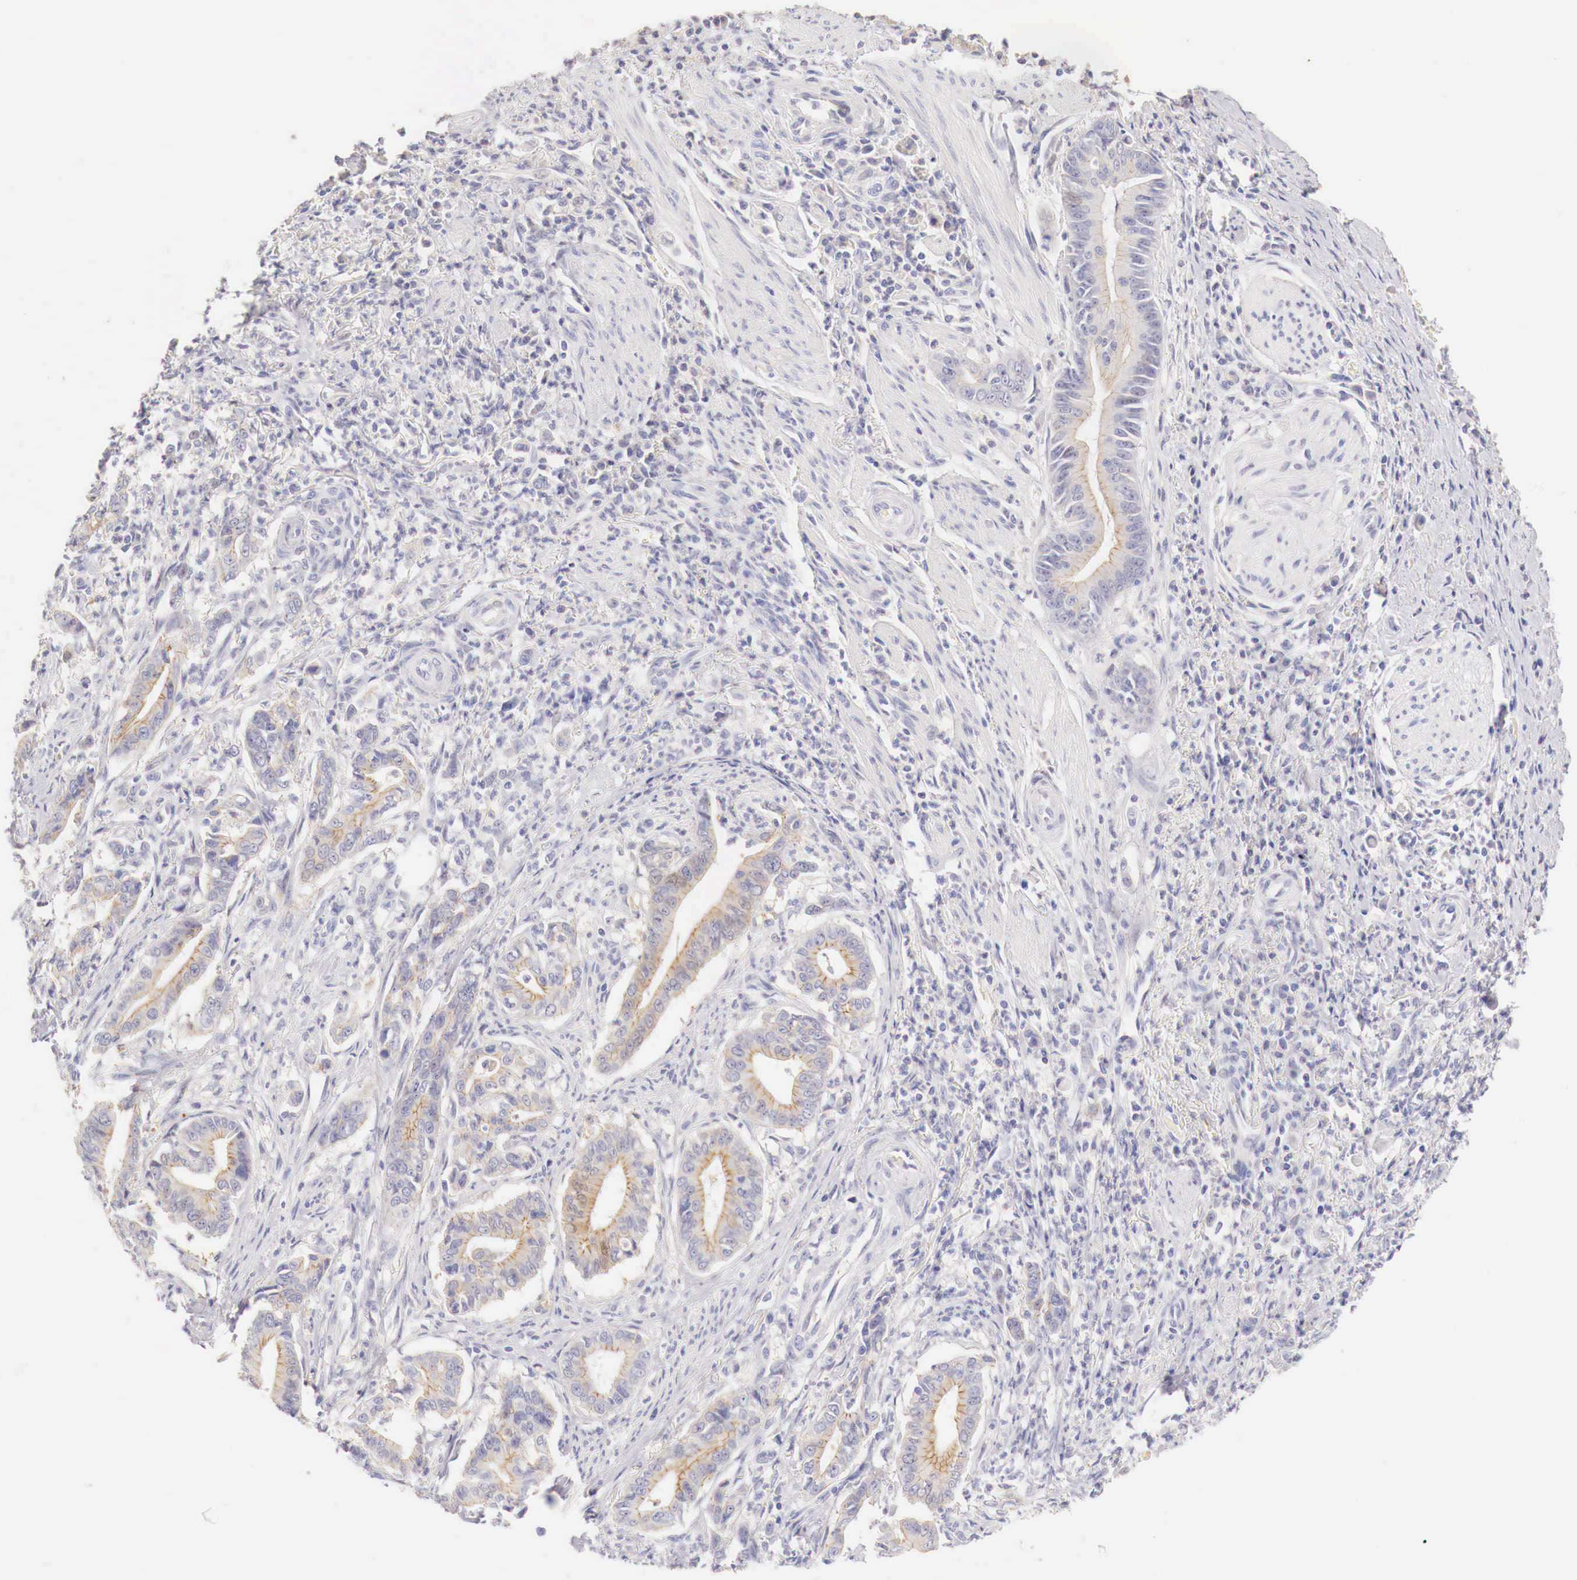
{"staining": {"intensity": "weak", "quantity": "<25%", "location": "cytoplasmic/membranous"}, "tissue": "stomach cancer", "cell_type": "Tumor cells", "image_type": "cancer", "snomed": [{"axis": "morphology", "description": "Adenocarcinoma, NOS"}, {"axis": "topography", "description": "Stomach"}], "caption": "An immunohistochemistry histopathology image of stomach cancer (adenocarcinoma) is shown. There is no staining in tumor cells of stomach cancer (adenocarcinoma). (Stains: DAB immunohistochemistry (IHC) with hematoxylin counter stain, Microscopy: brightfield microscopy at high magnification).", "gene": "ITIH6", "patient": {"sex": "female", "age": 76}}